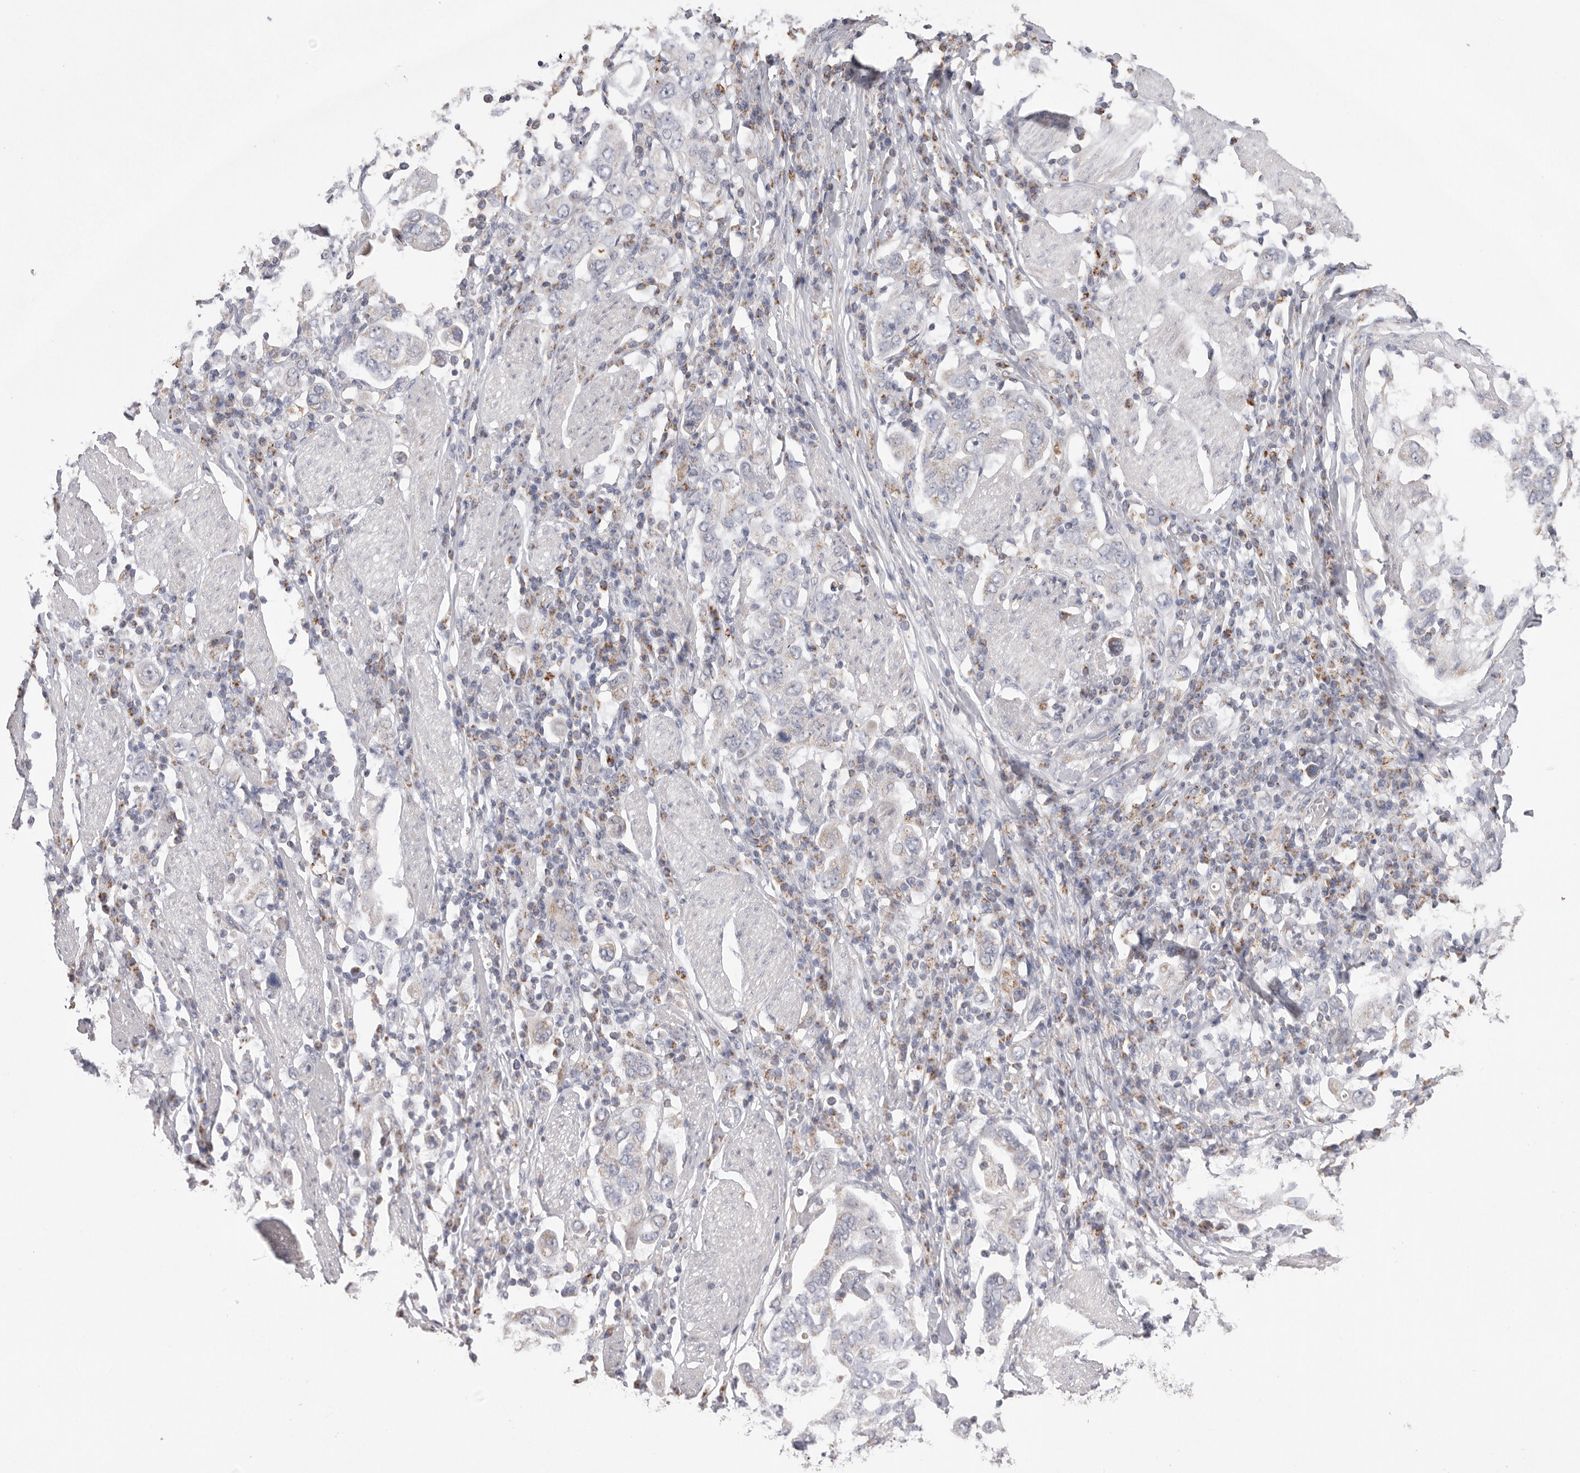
{"staining": {"intensity": "negative", "quantity": "none", "location": "none"}, "tissue": "stomach cancer", "cell_type": "Tumor cells", "image_type": "cancer", "snomed": [{"axis": "morphology", "description": "Adenocarcinoma, NOS"}, {"axis": "topography", "description": "Stomach, upper"}], "caption": "There is no significant positivity in tumor cells of adenocarcinoma (stomach).", "gene": "VDAC3", "patient": {"sex": "male", "age": 62}}